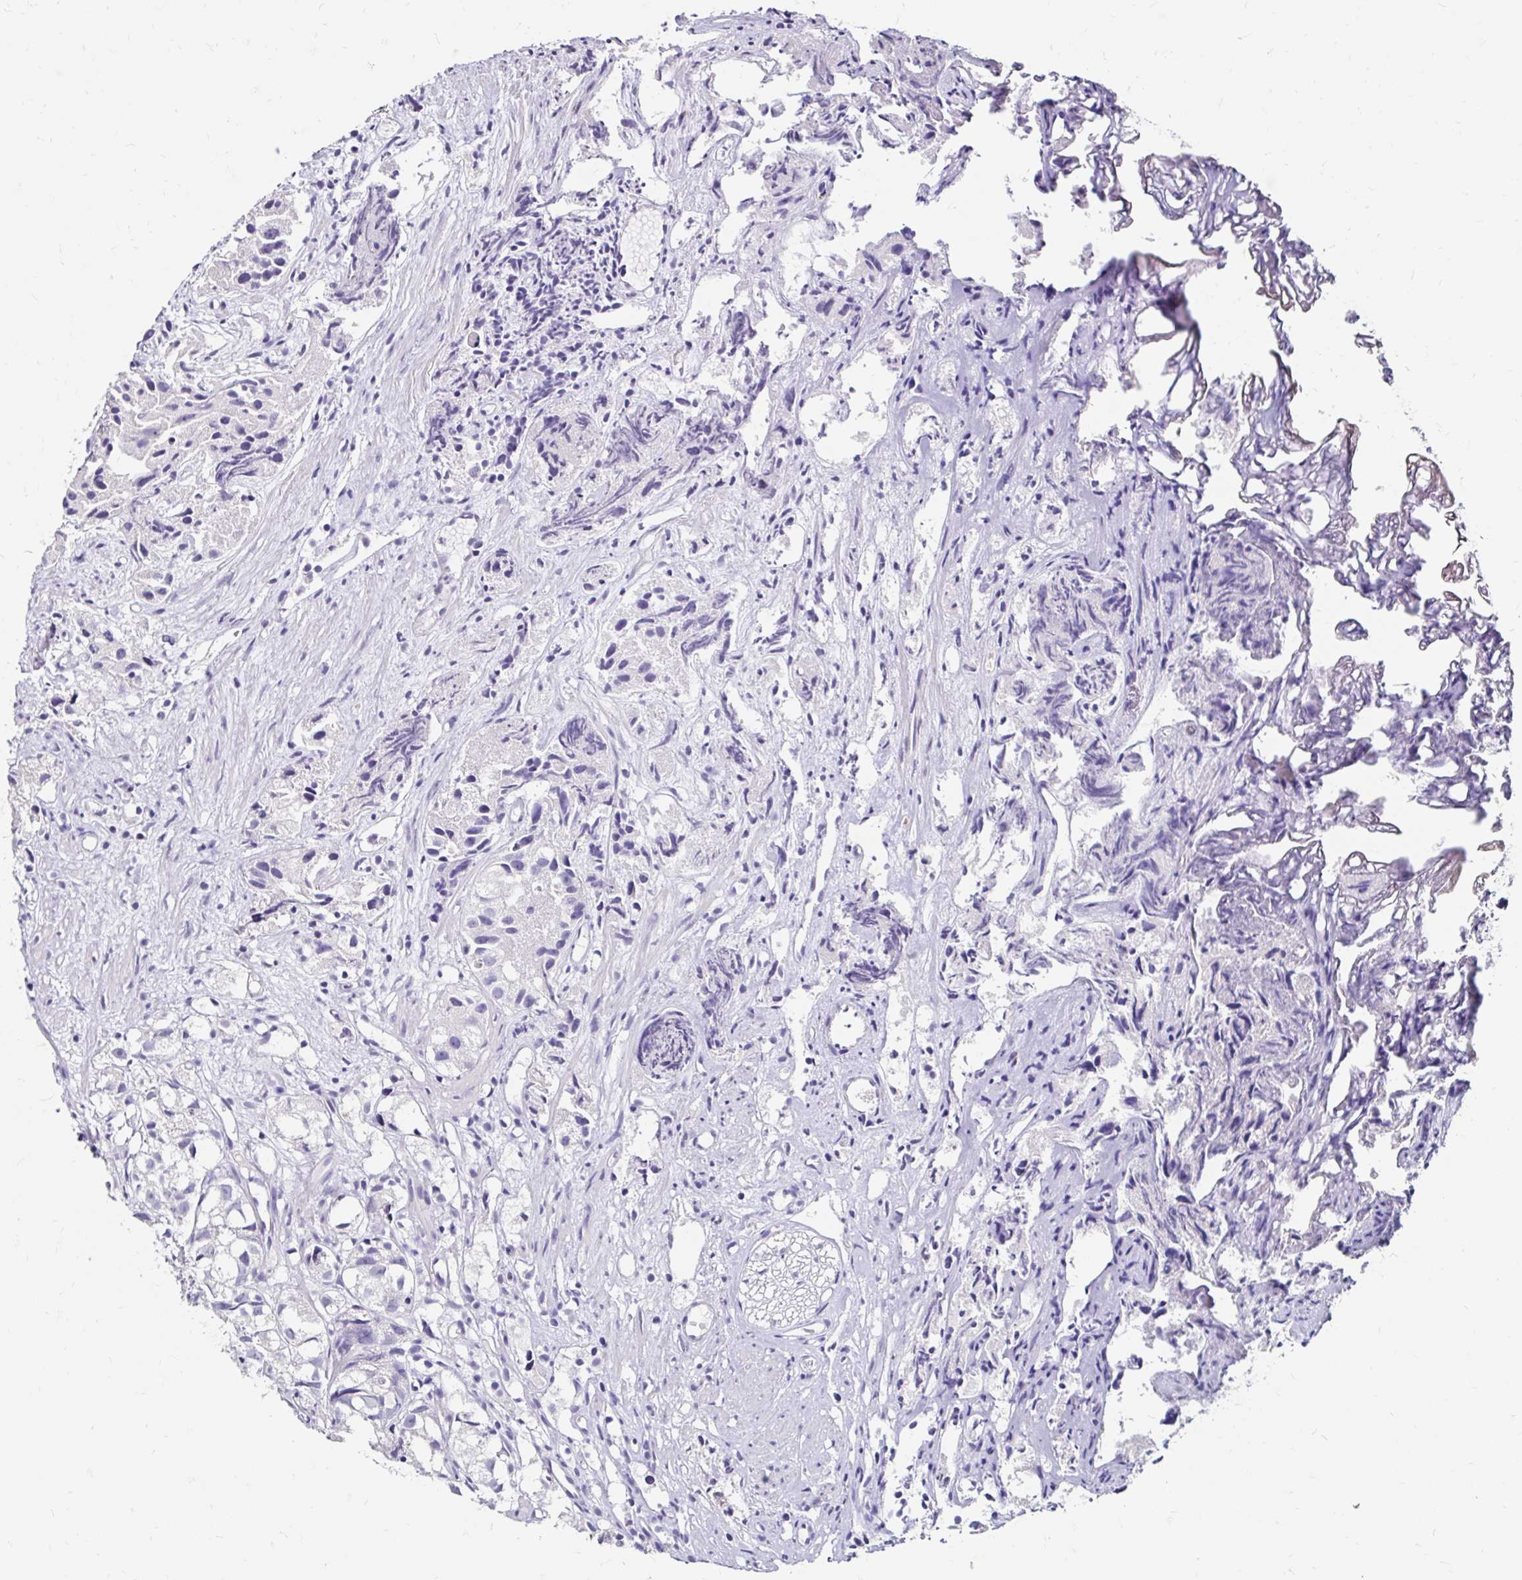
{"staining": {"intensity": "negative", "quantity": "none", "location": "none"}, "tissue": "prostate cancer", "cell_type": "Tumor cells", "image_type": "cancer", "snomed": [{"axis": "morphology", "description": "Adenocarcinoma, High grade"}, {"axis": "topography", "description": "Prostate"}], "caption": "The photomicrograph exhibits no staining of tumor cells in adenocarcinoma (high-grade) (prostate). The staining was performed using DAB to visualize the protein expression in brown, while the nuclei were stained in blue with hematoxylin (Magnification: 20x).", "gene": "SCG3", "patient": {"sex": "male", "age": 68}}